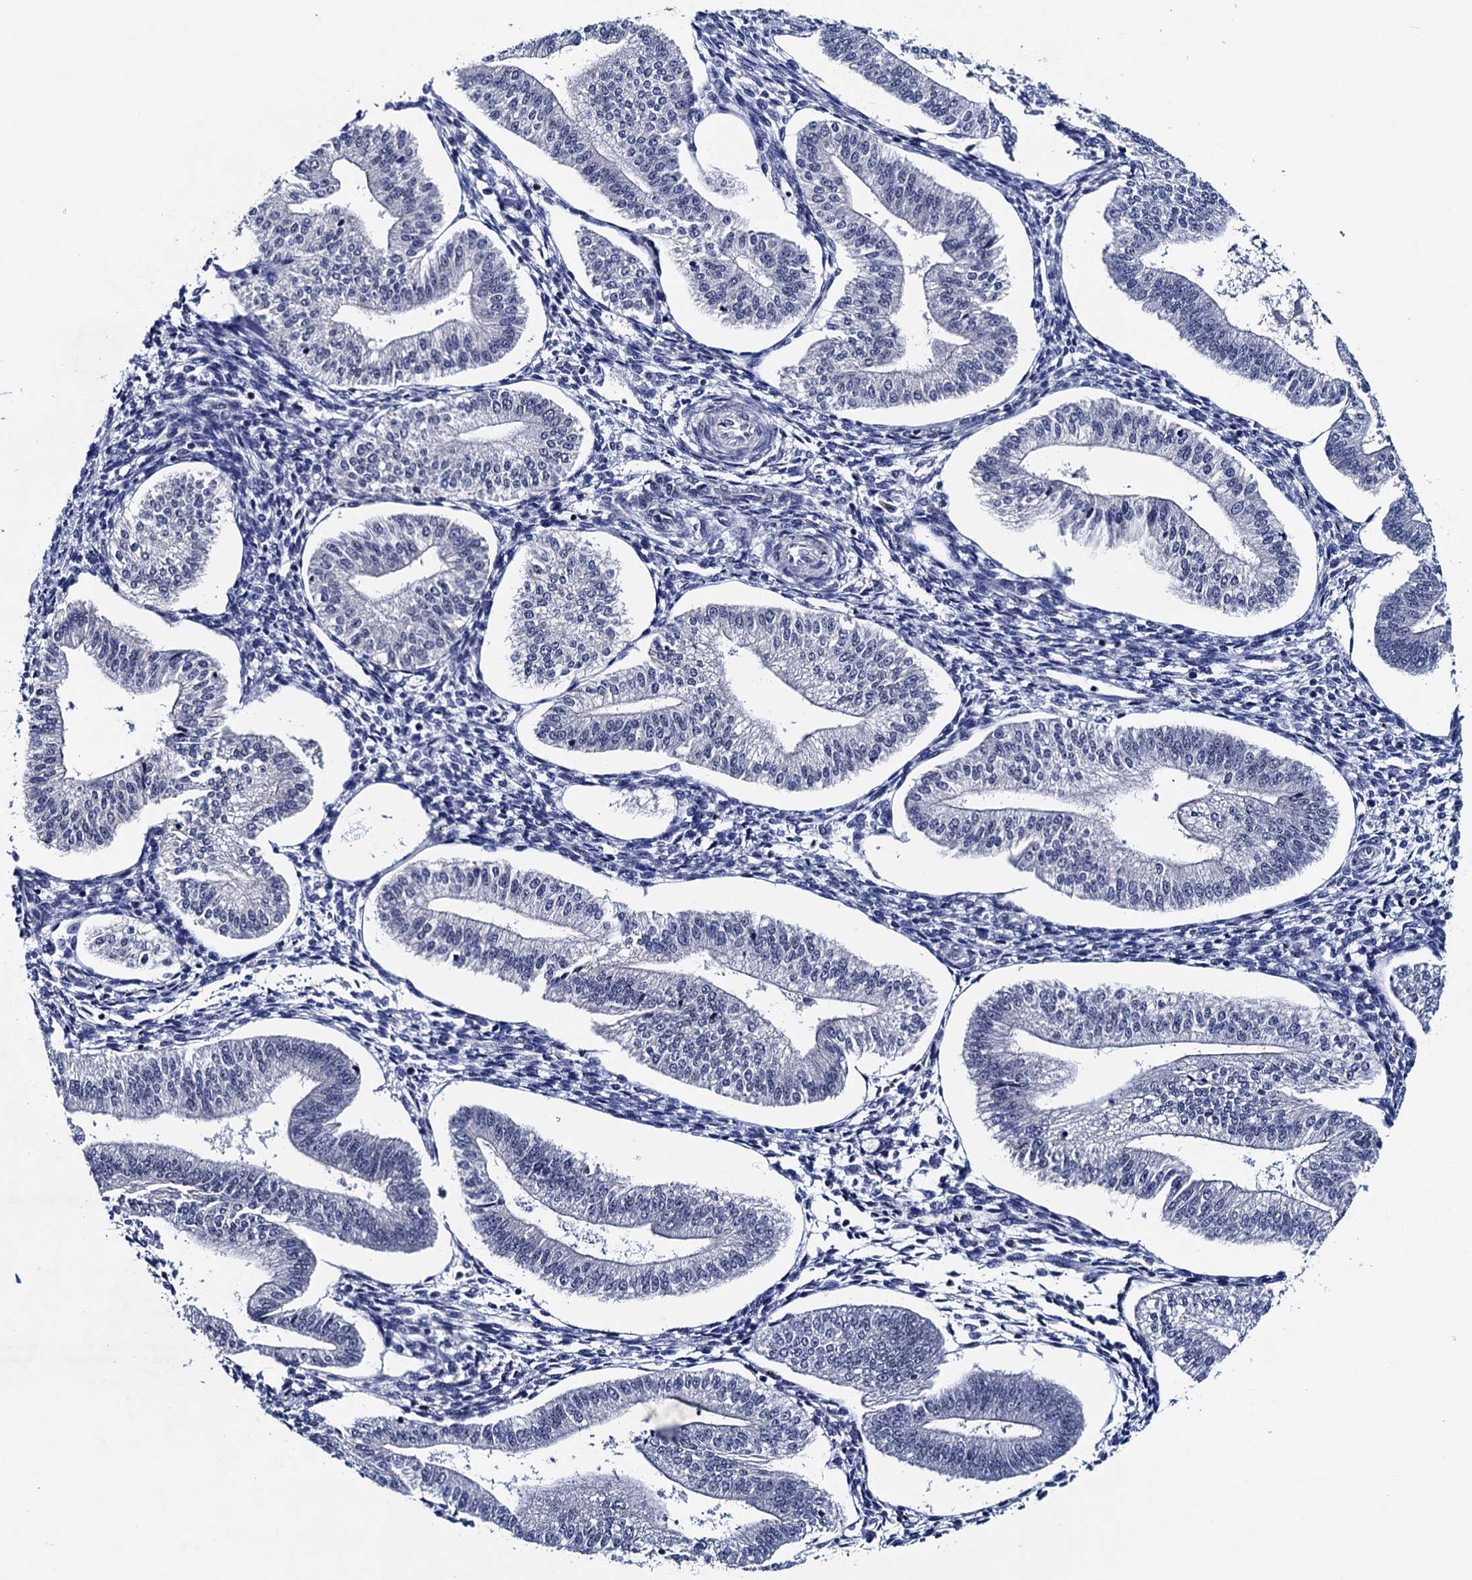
{"staining": {"intensity": "negative", "quantity": "none", "location": "none"}, "tissue": "endometrium", "cell_type": "Cells in endometrial stroma", "image_type": "normal", "snomed": [{"axis": "morphology", "description": "Normal tissue, NOS"}, {"axis": "topography", "description": "Endometrium"}], "caption": "IHC photomicrograph of unremarkable endometrium: endometrium stained with DAB (3,3'-diaminobenzidine) demonstrates no significant protein positivity in cells in endometrial stroma. (DAB IHC with hematoxylin counter stain).", "gene": "FNBP4", "patient": {"sex": "female", "age": 34}}